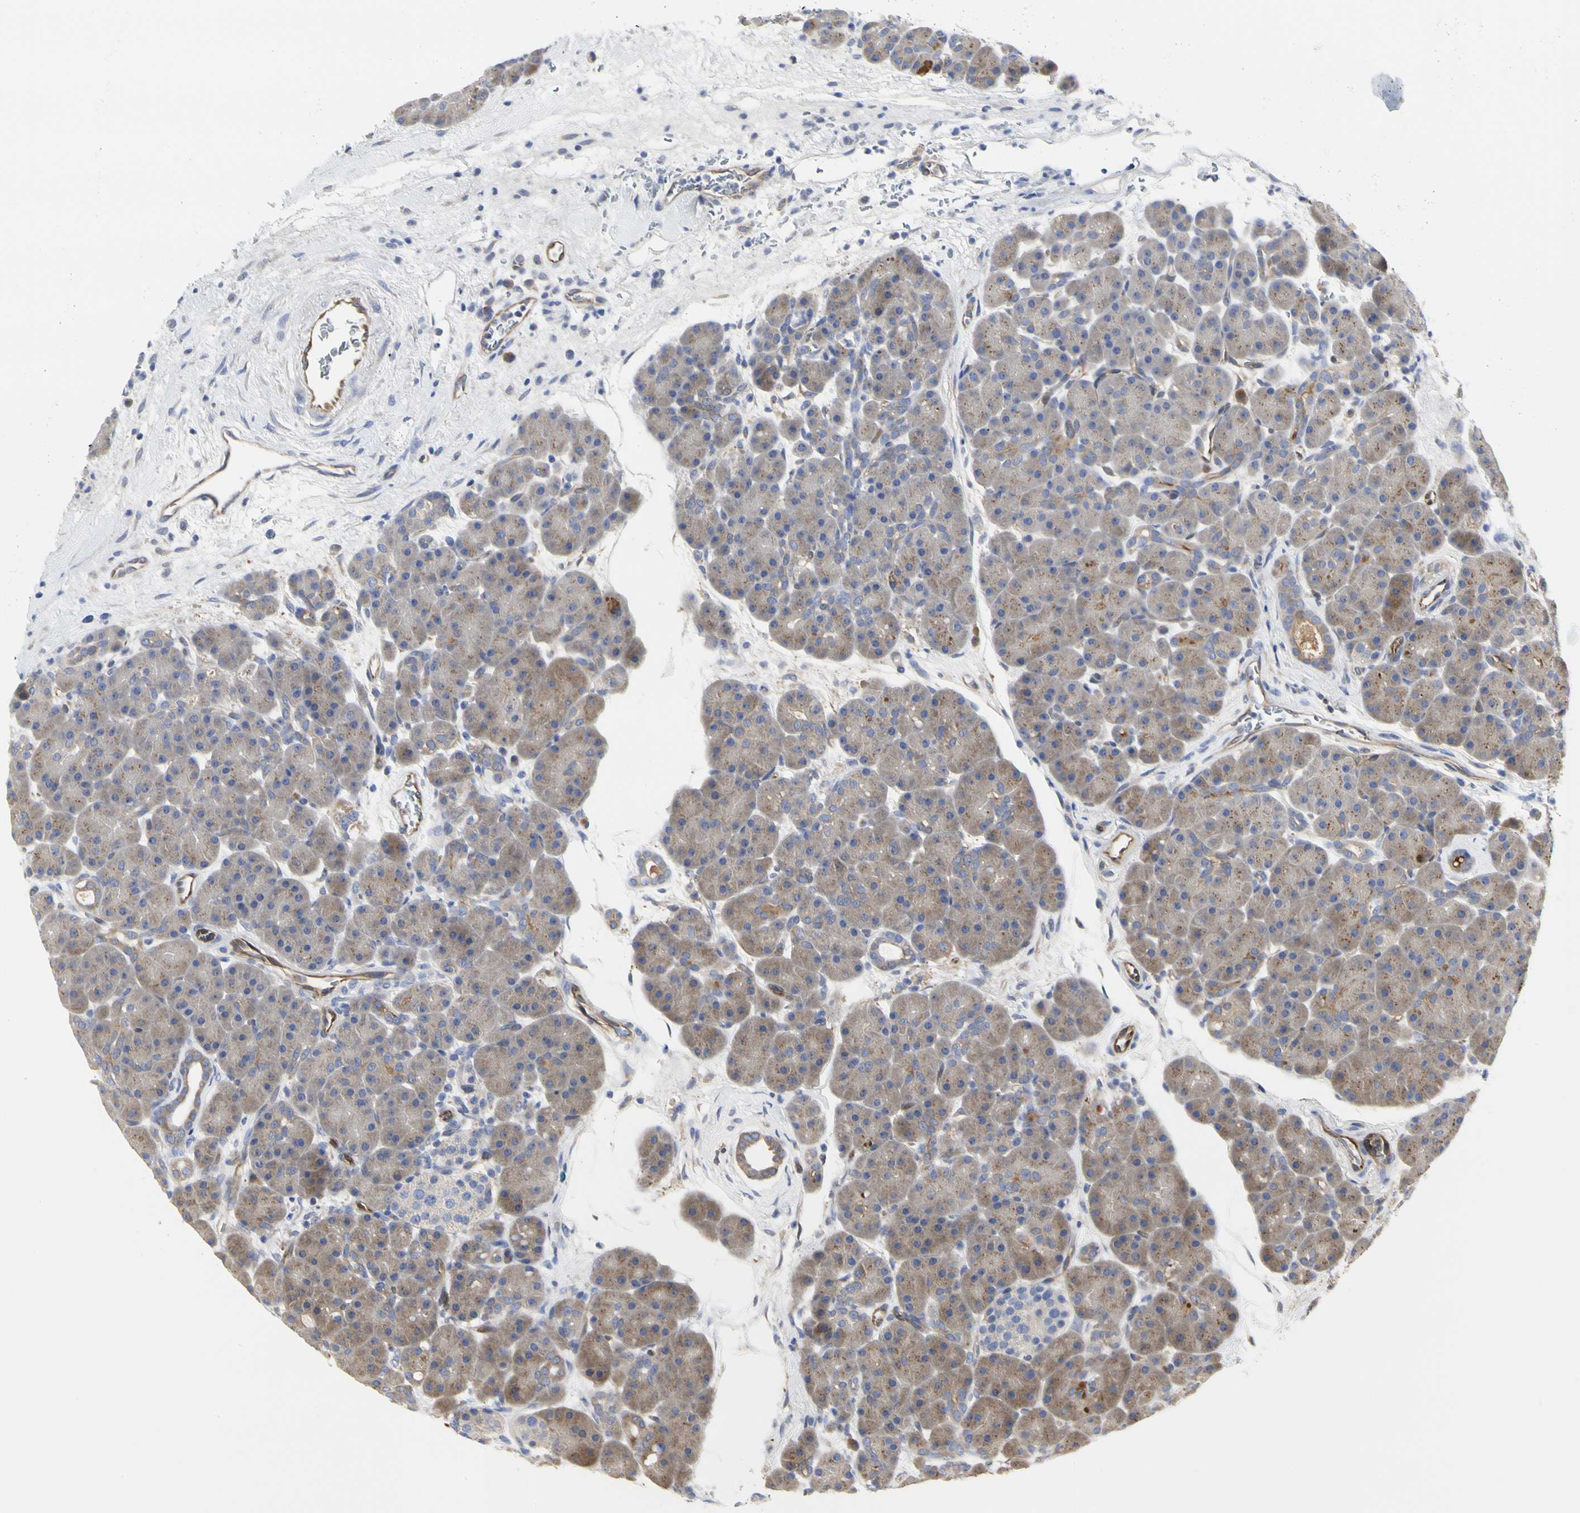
{"staining": {"intensity": "moderate", "quantity": ">75%", "location": "cytoplasmic/membranous"}, "tissue": "pancreas", "cell_type": "Exocrine glandular cells", "image_type": "normal", "snomed": [{"axis": "morphology", "description": "Normal tissue, NOS"}, {"axis": "topography", "description": "Pancreas"}], "caption": "Moderate cytoplasmic/membranous staining is seen in about >75% of exocrine glandular cells in normal pancreas.", "gene": "C3orf52", "patient": {"sex": "male", "age": 66}}